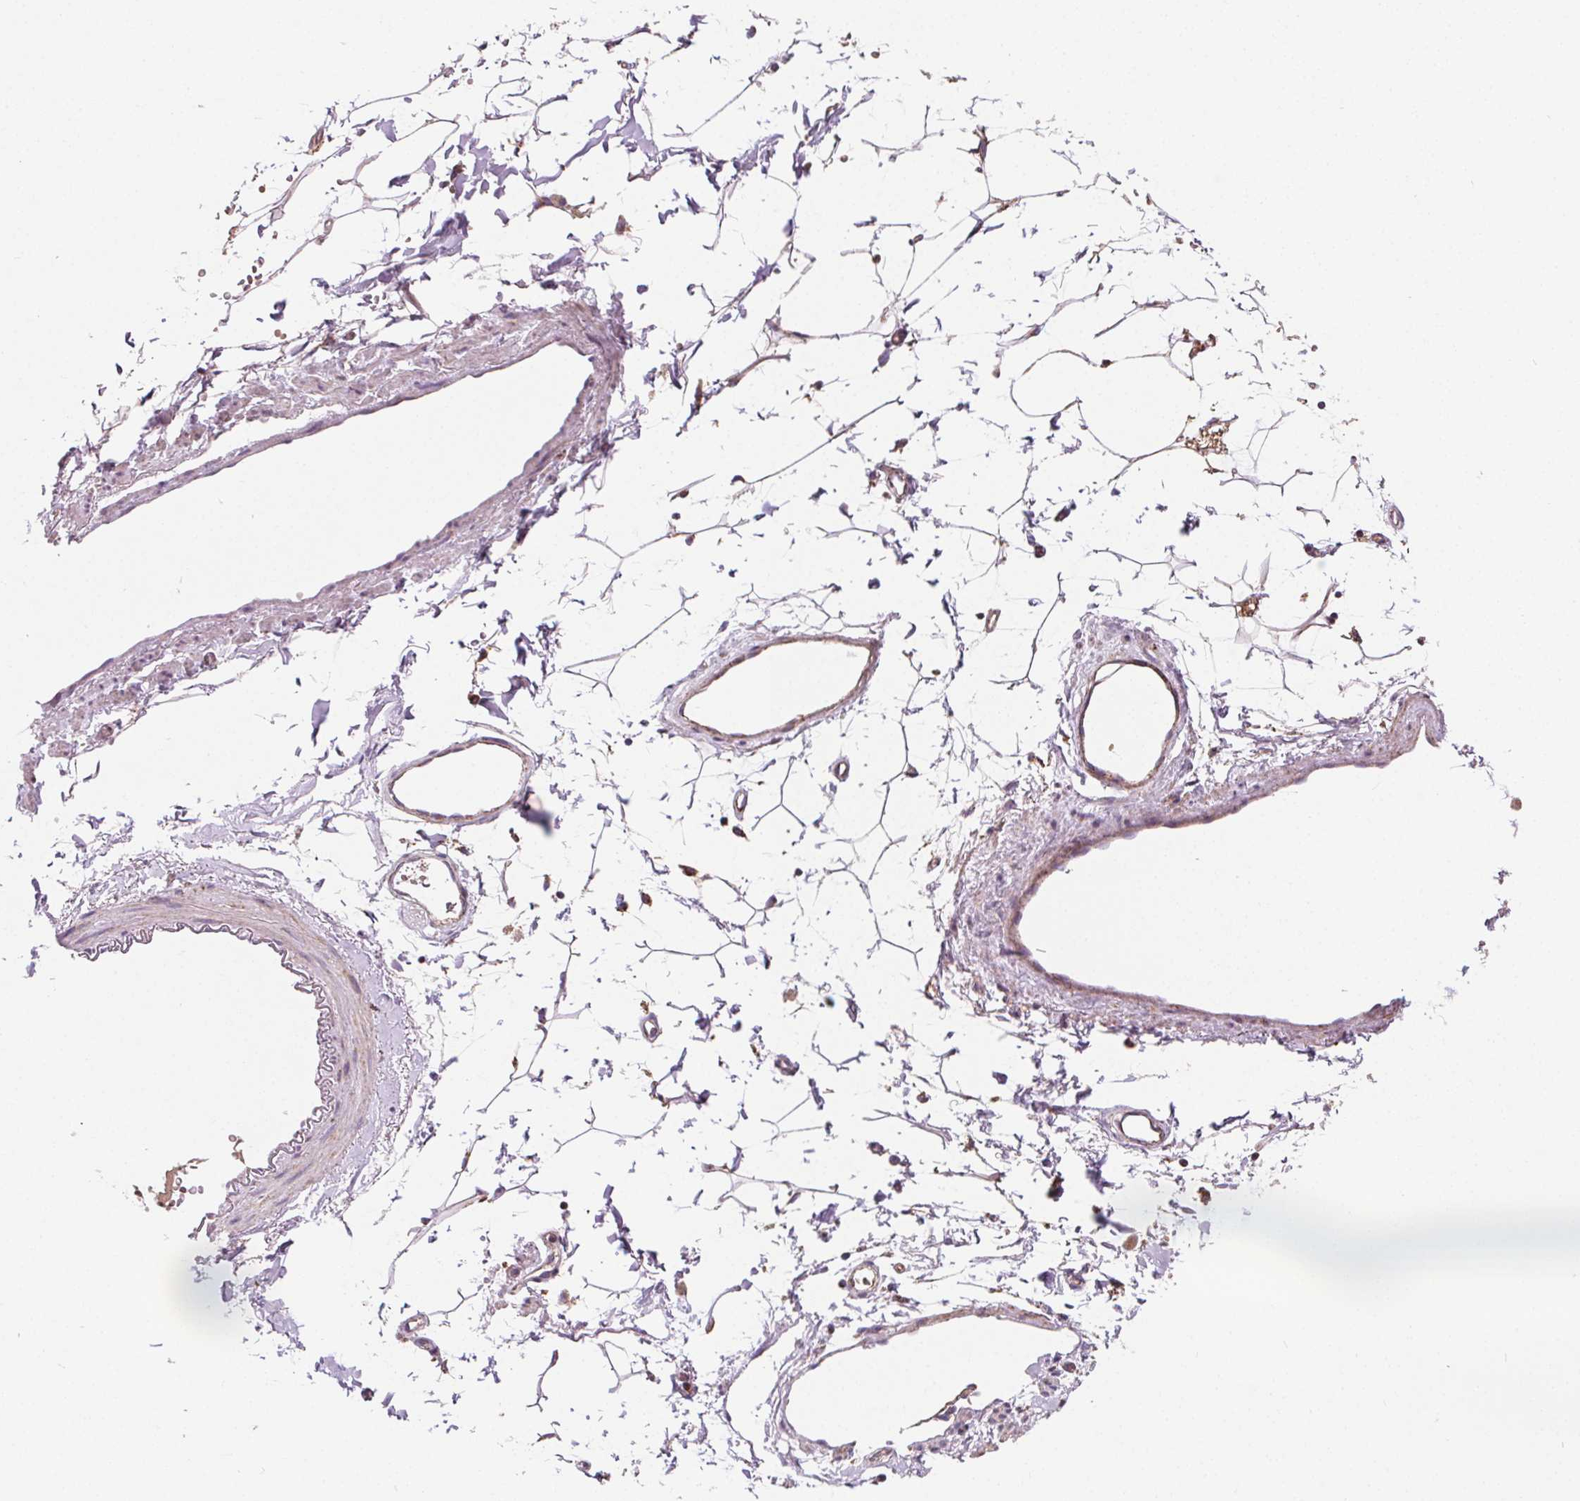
{"staining": {"intensity": "negative", "quantity": "none", "location": "none"}, "tissue": "adipose tissue", "cell_type": "Adipocytes", "image_type": "normal", "snomed": [{"axis": "morphology", "description": "Normal tissue, NOS"}, {"axis": "topography", "description": "Cartilage tissue"}, {"axis": "topography", "description": "Bronchus"}], "caption": "Adipocytes show no significant protein expression in benign adipose tissue.", "gene": "GOLT1B", "patient": {"sex": "female", "age": 79}}